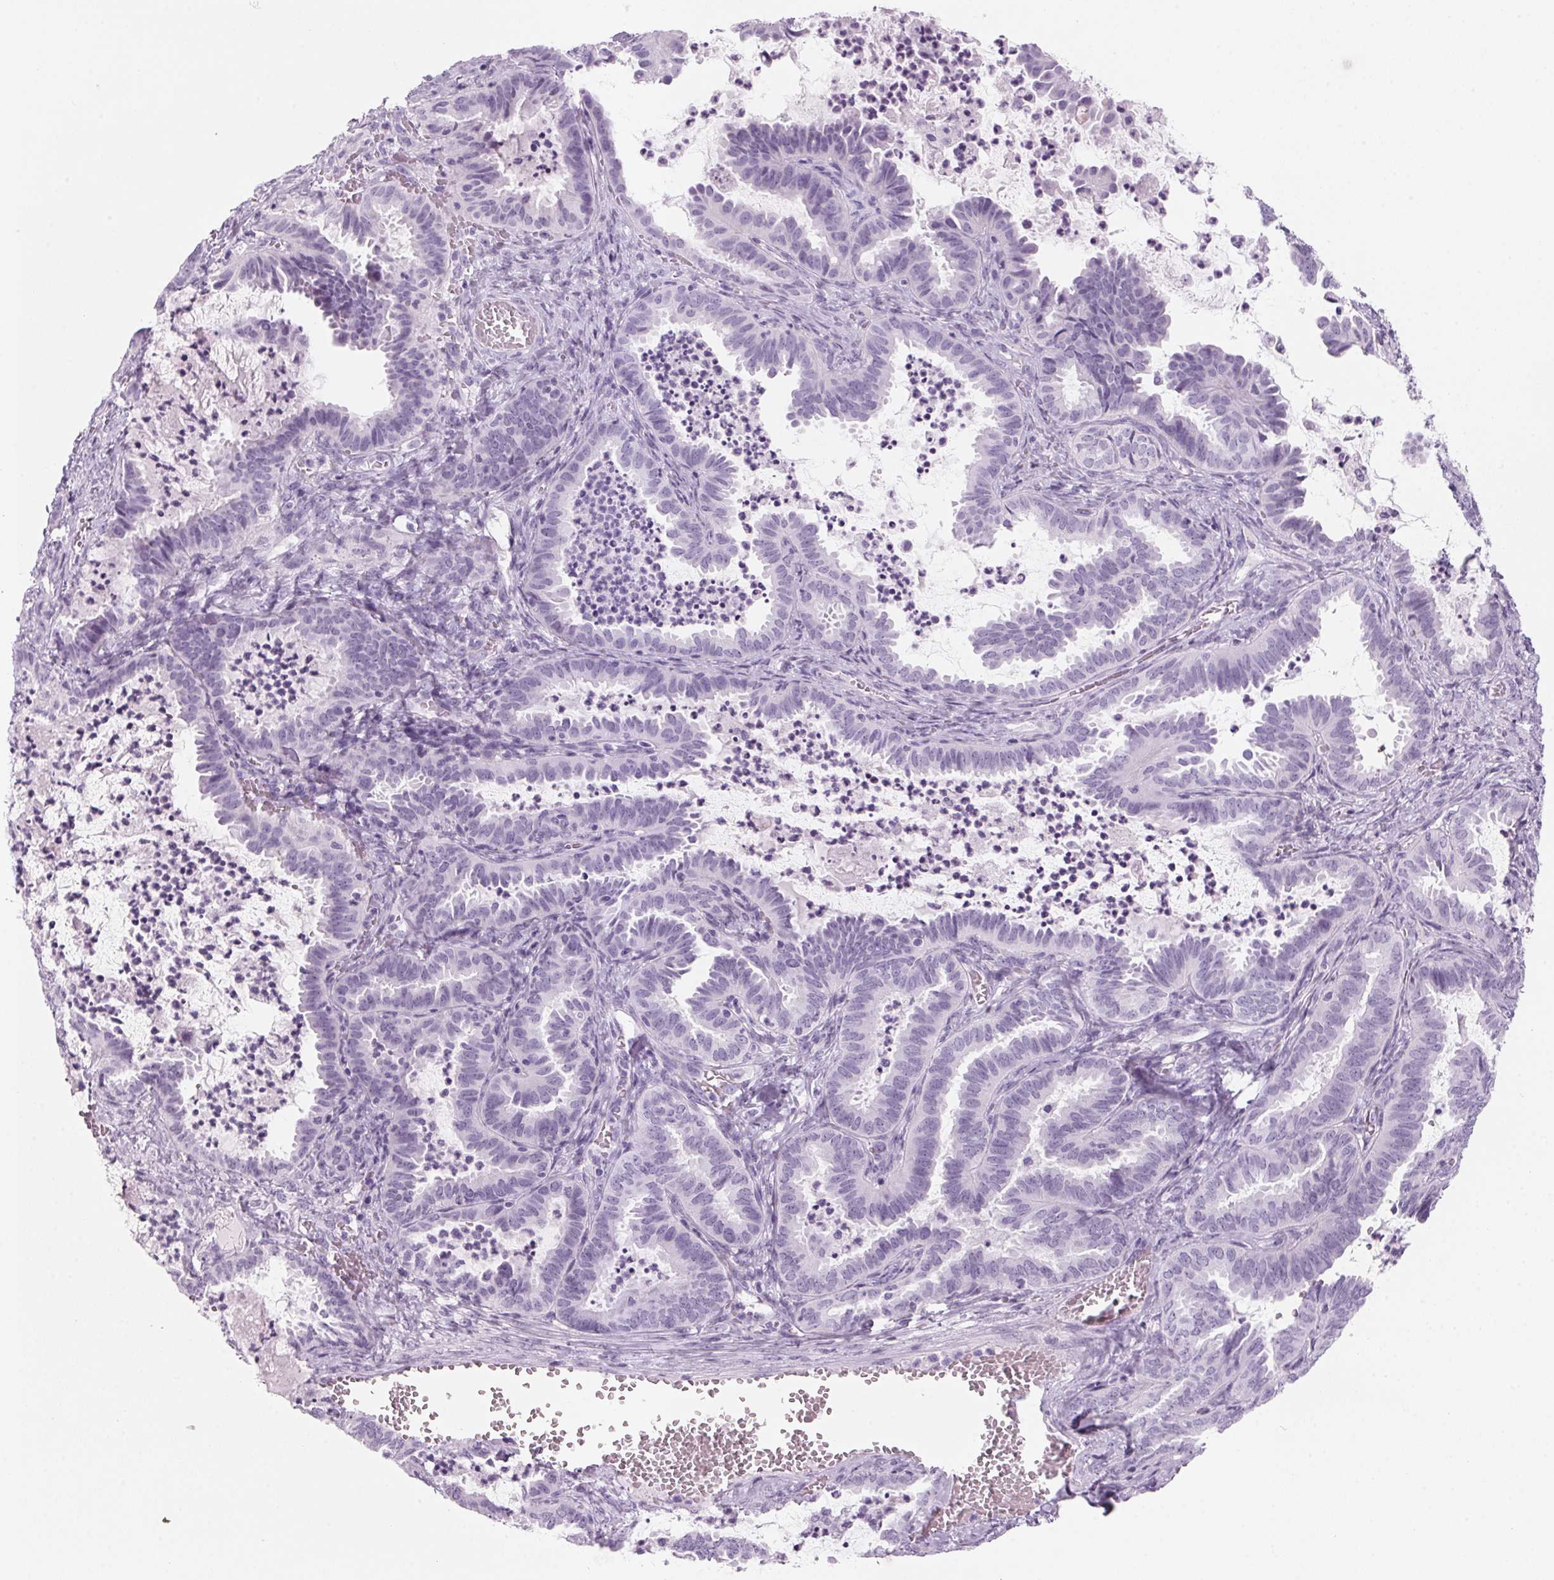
{"staining": {"intensity": "negative", "quantity": "none", "location": "none"}, "tissue": "ovarian cancer", "cell_type": "Tumor cells", "image_type": "cancer", "snomed": [{"axis": "morphology", "description": "Carcinoma, endometroid"}, {"axis": "topography", "description": "Ovary"}], "caption": "Tumor cells show no significant staining in endometroid carcinoma (ovarian).", "gene": "ADAM20", "patient": {"sex": "female", "age": 70}}